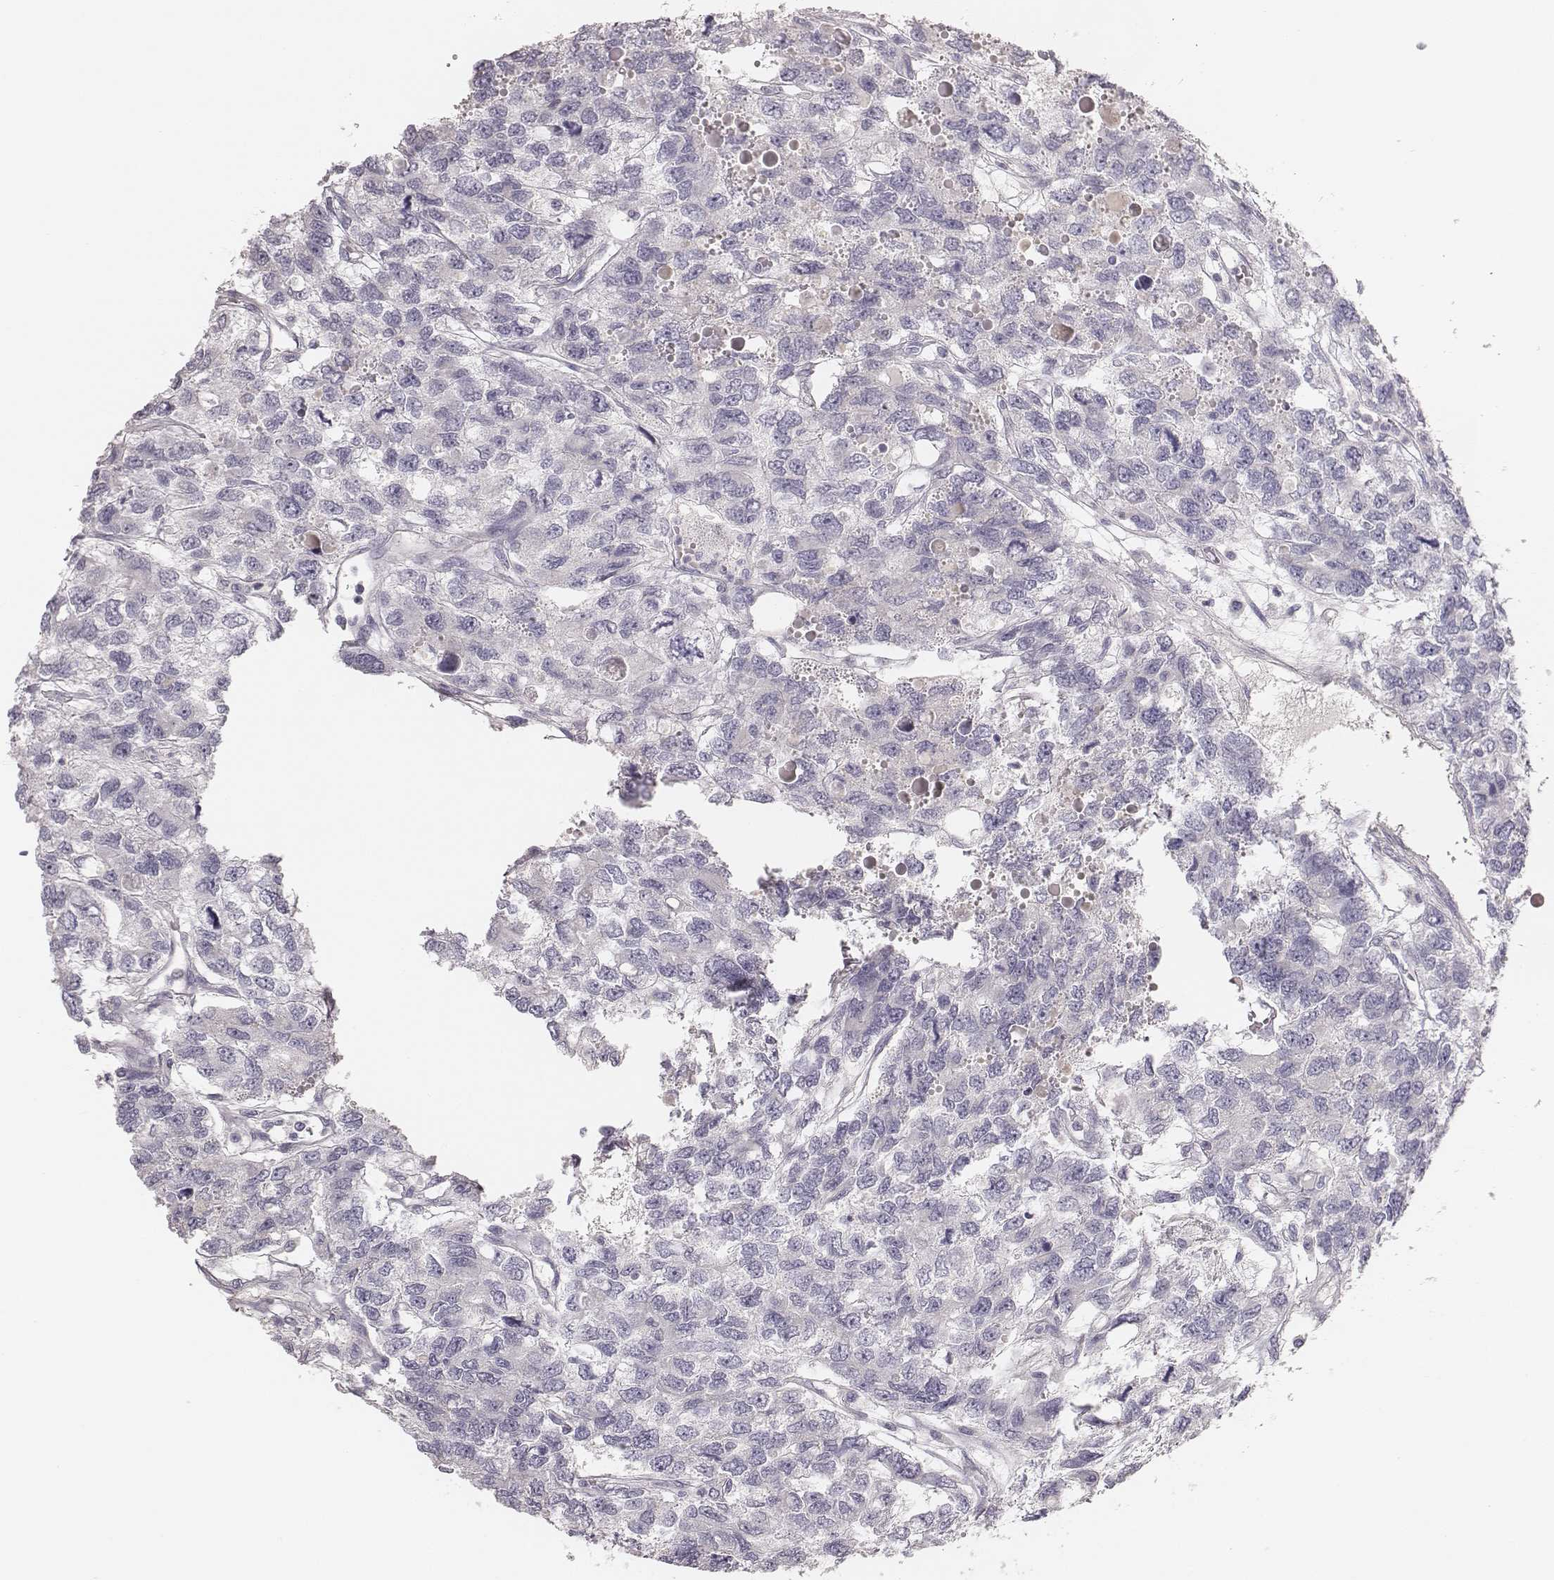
{"staining": {"intensity": "negative", "quantity": "none", "location": "none"}, "tissue": "testis cancer", "cell_type": "Tumor cells", "image_type": "cancer", "snomed": [{"axis": "morphology", "description": "Seminoma, NOS"}, {"axis": "topography", "description": "Testis"}], "caption": "DAB immunohistochemical staining of human testis seminoma displays no significant positivity in tumor cells. Nuclei are stained in blue.", "gene": "MYH6", "patient": {"sex": "male", "age": 52}}